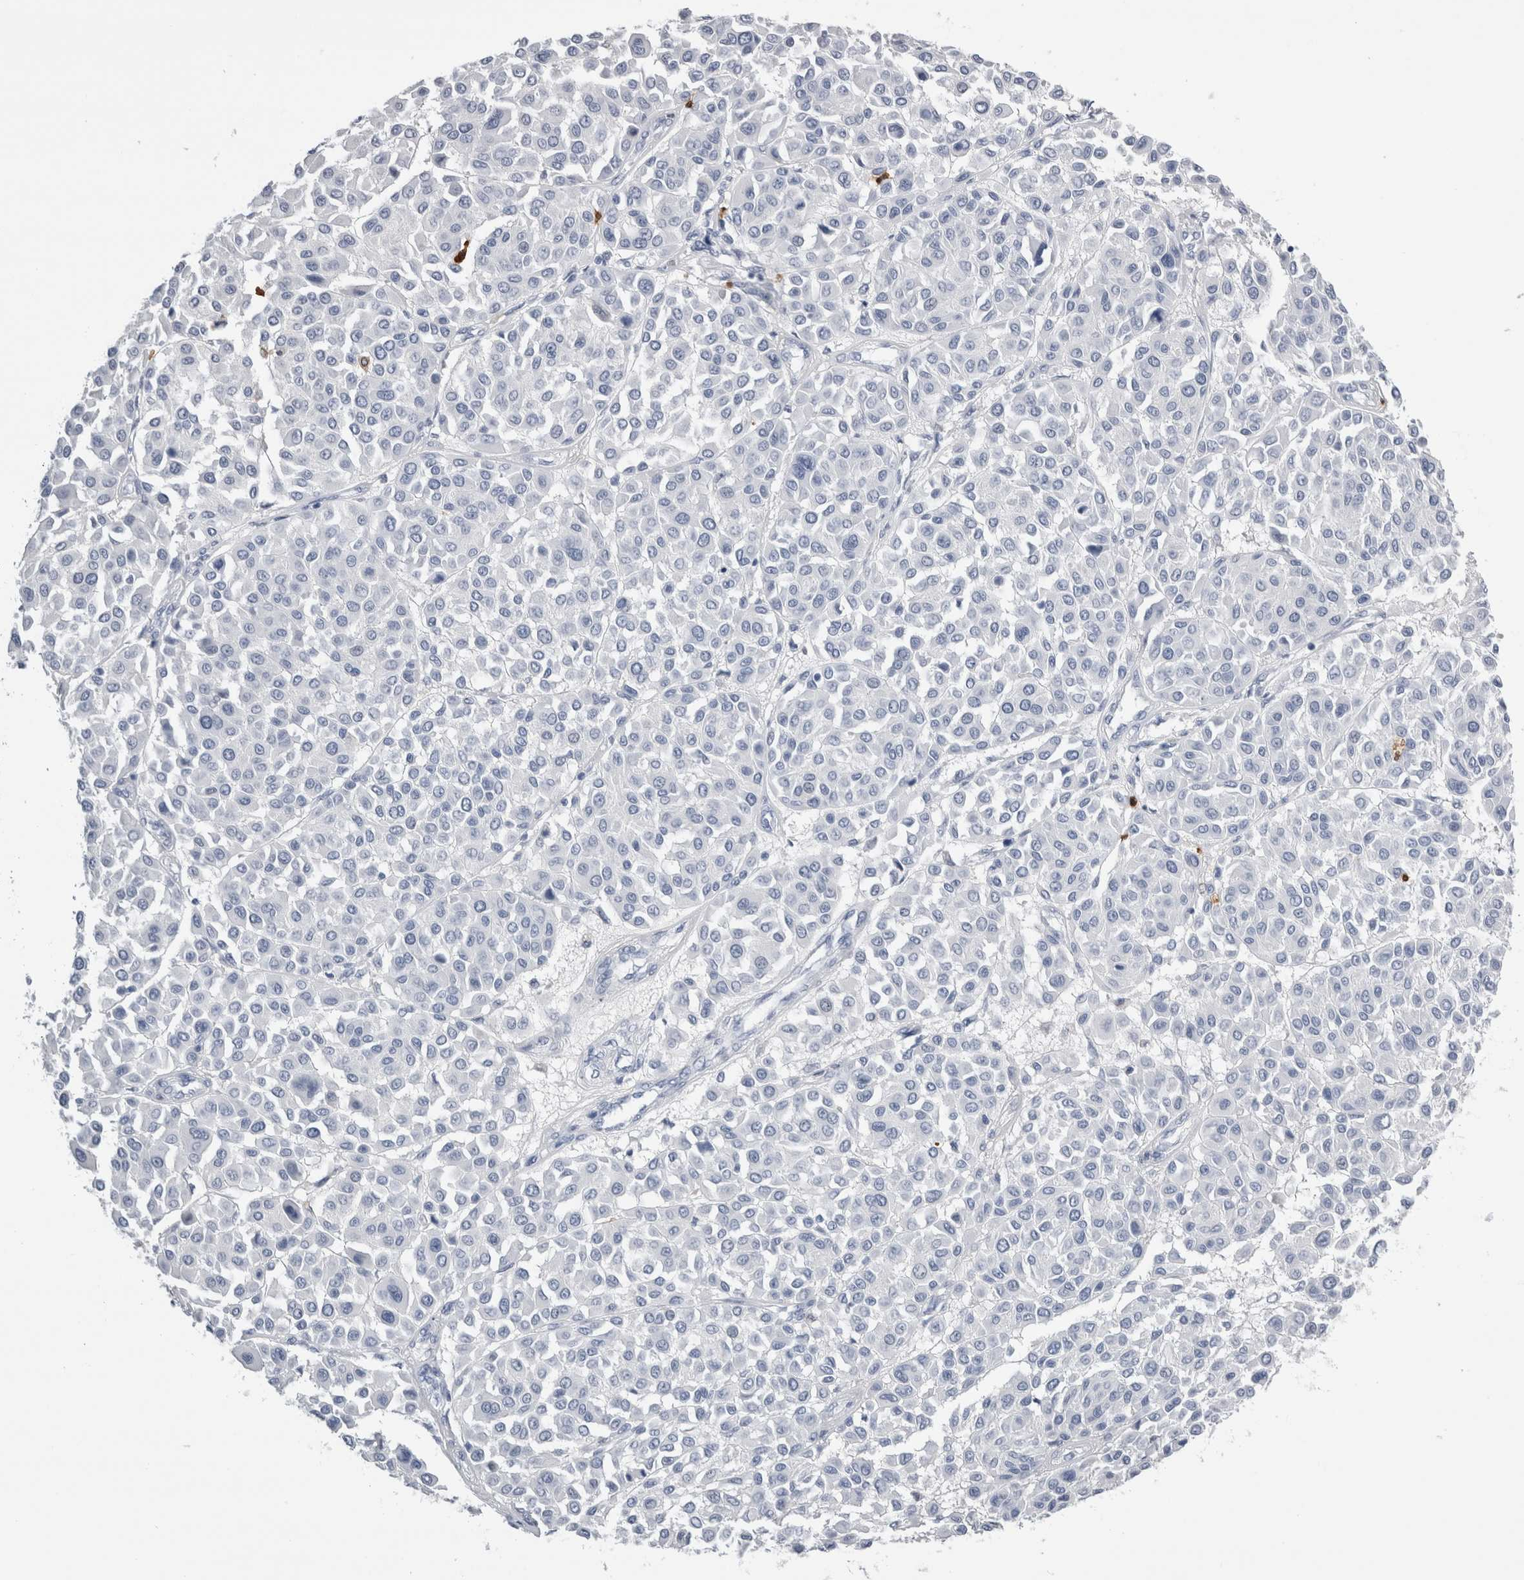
{"staining": {"intensity": "negative", "quantity": "none", "location": "none"}, "tissue": "melanoma", "cell_type": "Tumor cells", "image_type": "cancer", "snomed": [{"axis": "morphology", "description": "Malignant melanoma, Metastatic site"}, {"axis": "topography", "description": "Soft tissue"}], "caption": "Immunohistochemistry (IHC) of melanoma demonstrates no expression in tumor cells. Brightfield microscopy of immunohistochemistry (IHC) stained with DAB (brown) and hematoxylin (blue), captured at high magnification.", "gene": "S100A12", "patient": {"sex": "male", "age": 41}}